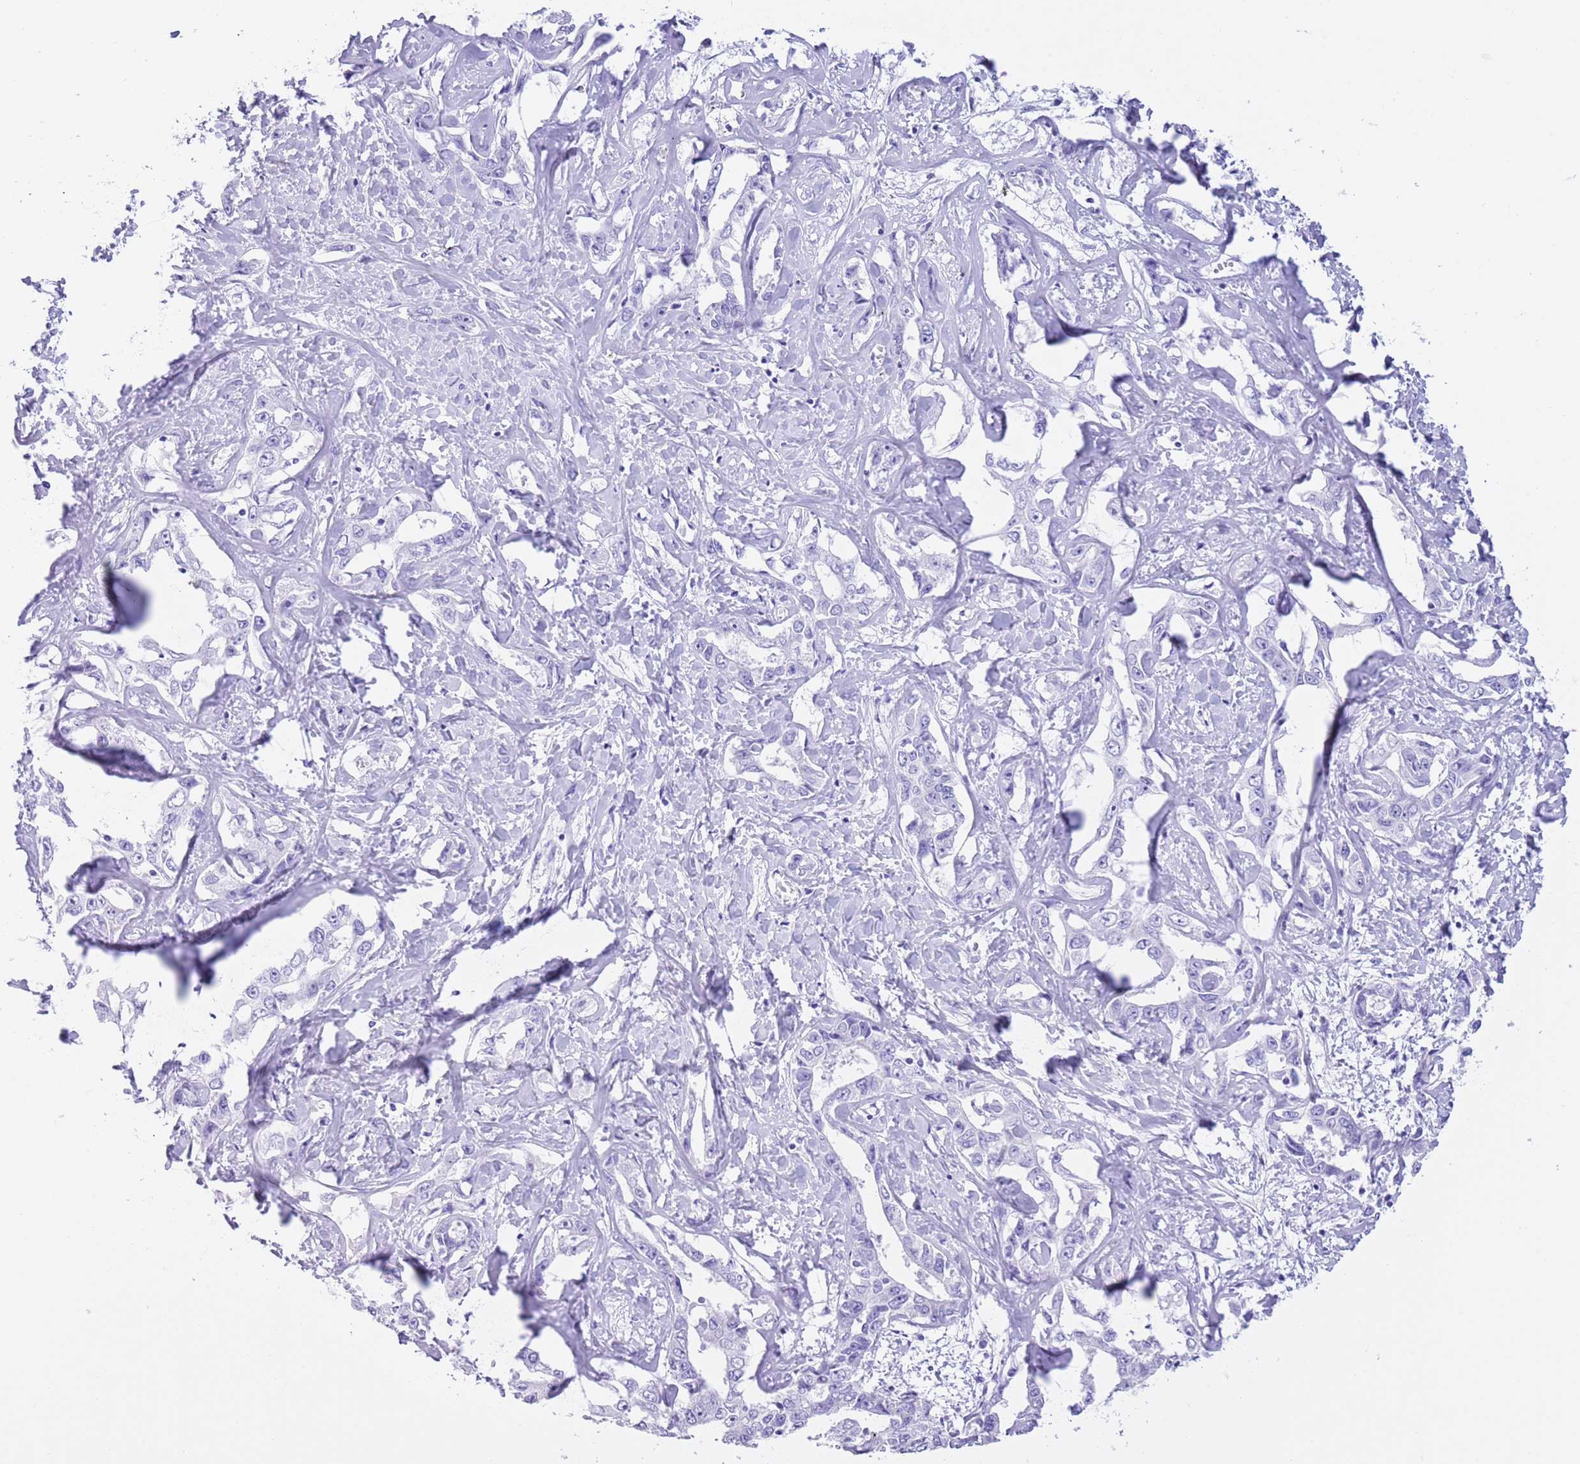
{"staining": {"intensity": "negative", "quantity": "none", "location": "none"}, "tissue": "liver cancer", "cell_type": "Tumor cells", "image_type": "cancer", "snomed": [{"axis": "morphology", "description": "Cholangiocarcinoma"}, {"axis": "topography", "description": "Liver"}], "caption": "An image of human cholangiocarcinoma (liver) is negative for staining in tumor cells.", "gene": "TMEM185B", "patient": {"sex": "male", "age": 59}}